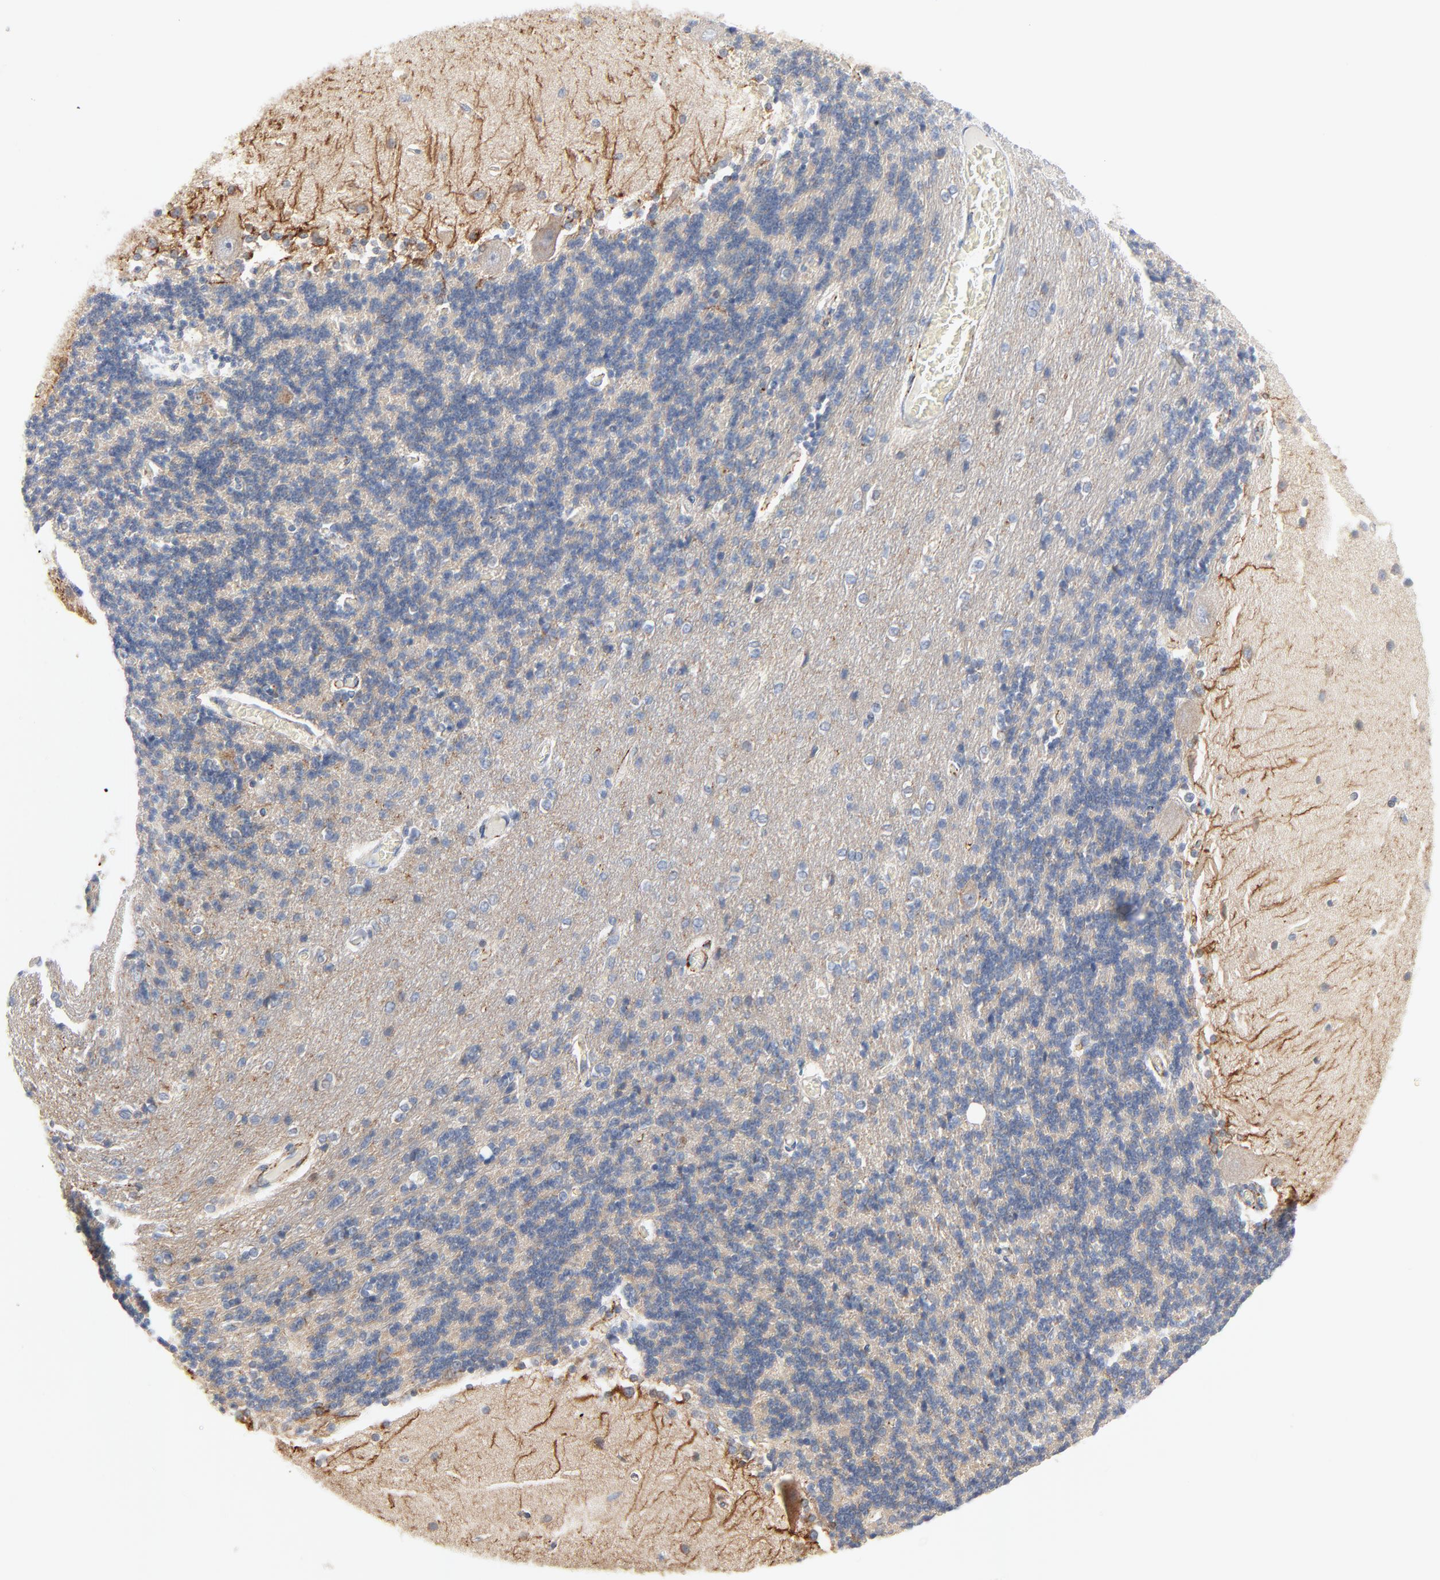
{"staining": {"intensity": "negative", "quantity": "none", "location": "none"}, "tissue": "cerebellum", "cell_type": "Cells in granular layer", "image_type": "normal", "snomed": [{"axis": "morphology", "description": "Normal tissue, NOS"}, {"axis": "topography", "description": "Cerebellum"}], "caption": "Cerebellum stained for a protein using immunohistochemistry reveals no staining cells in granular layer.", "gene": "IFT43", "patient": {"sex": "female", "age": 54}}